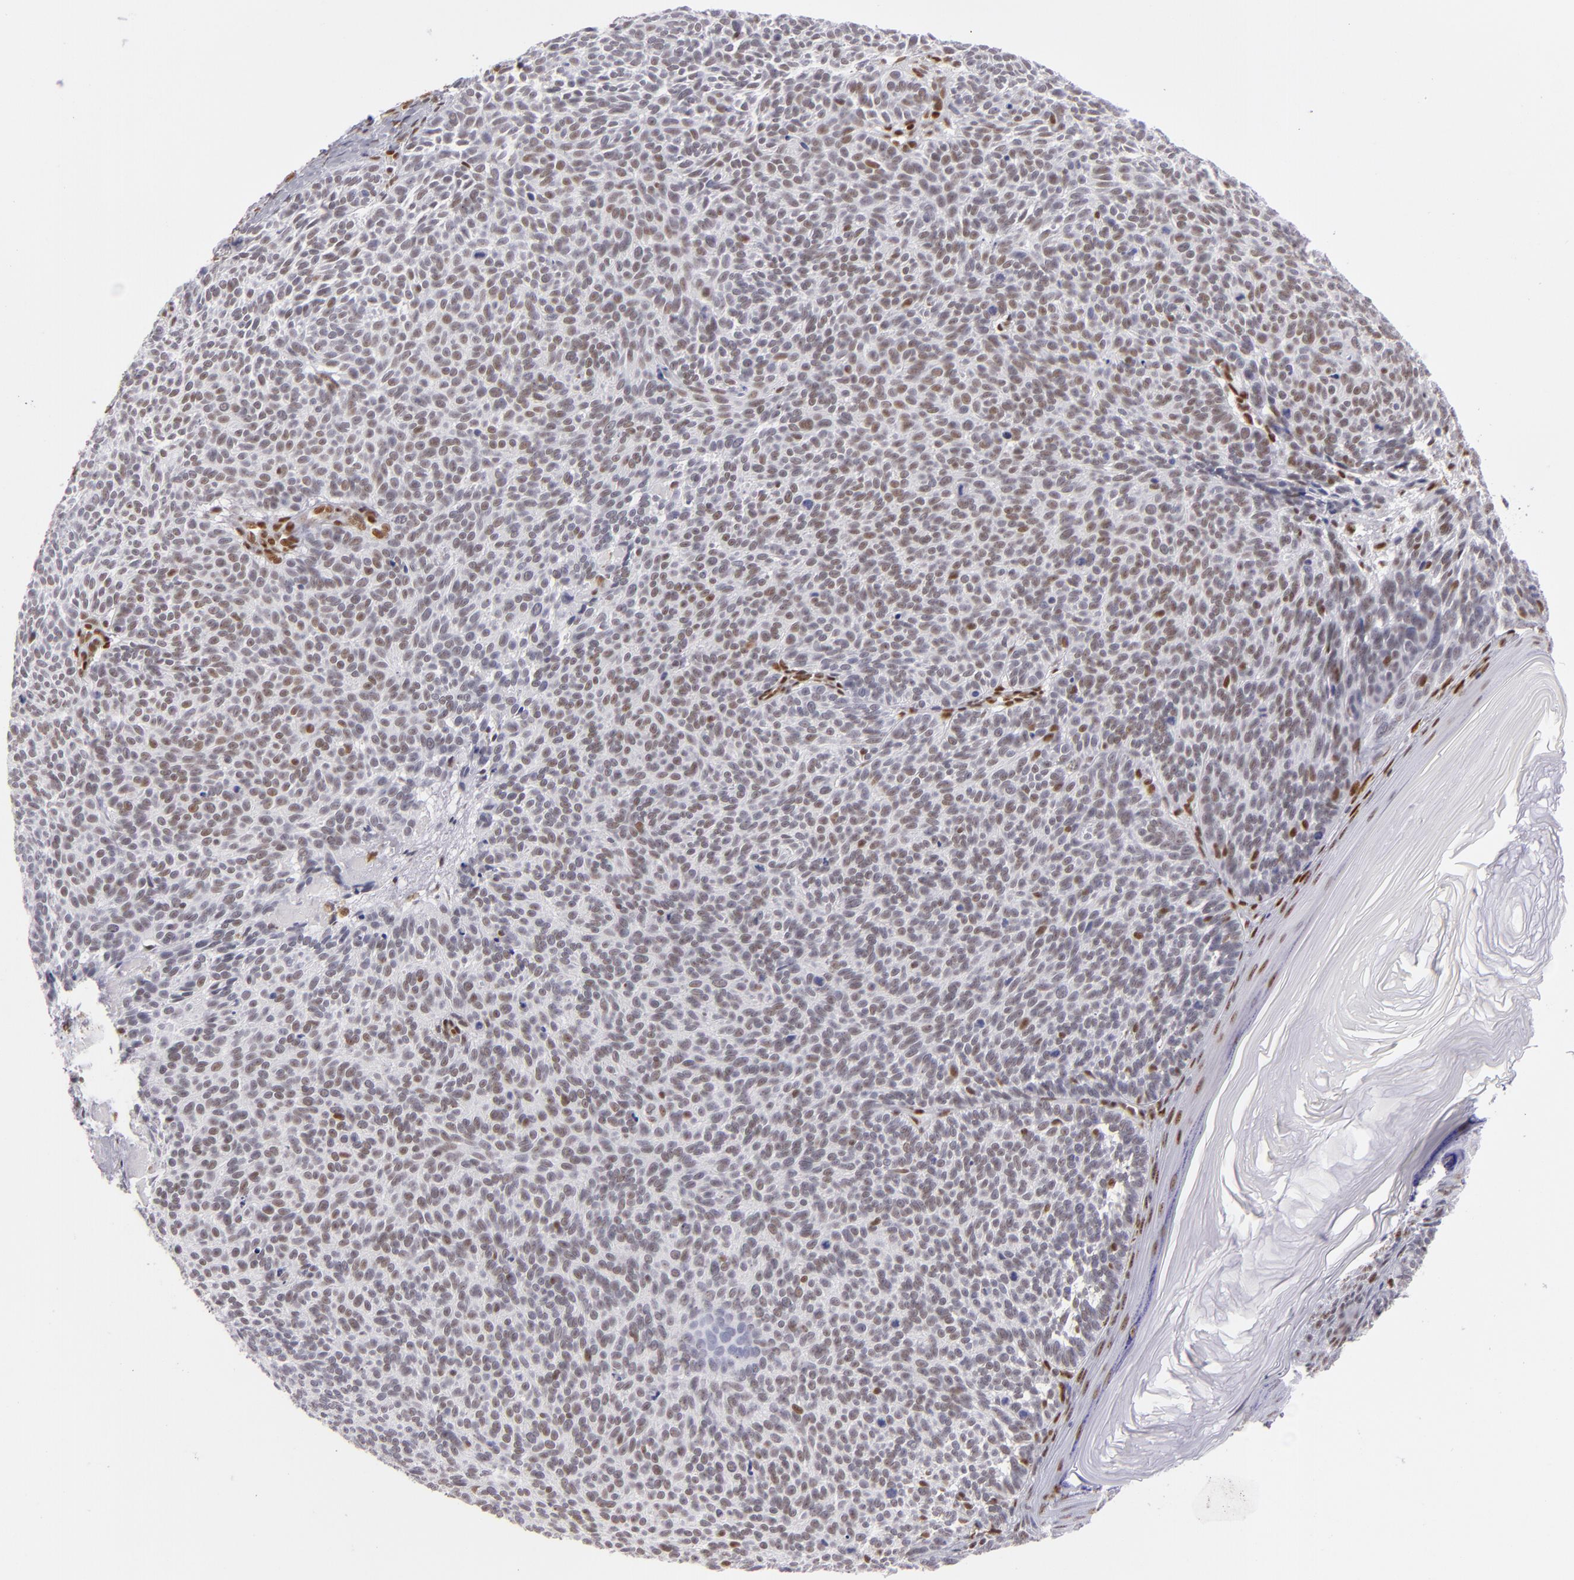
{"staining": {"intensity": "weak", "quantity": "25%-75%", "location": "nuclear"}, "tissue": "skin cancer", "cell_type": "Tumor cells", "image_type": "cancer", "snomed": [{"axis": "morphology", "description": "Basal cell carcinoma"}, {"axis": "topography", "description": "Skin"}], "caption": "Skin basal cell carcinoma was stained to show a protein in brown. There is low levels of weak nuclear positivity in about 25%-75% of tumor cells.", "gene": "TOP3A", "patient": {"sex": "male", "age": 63}}